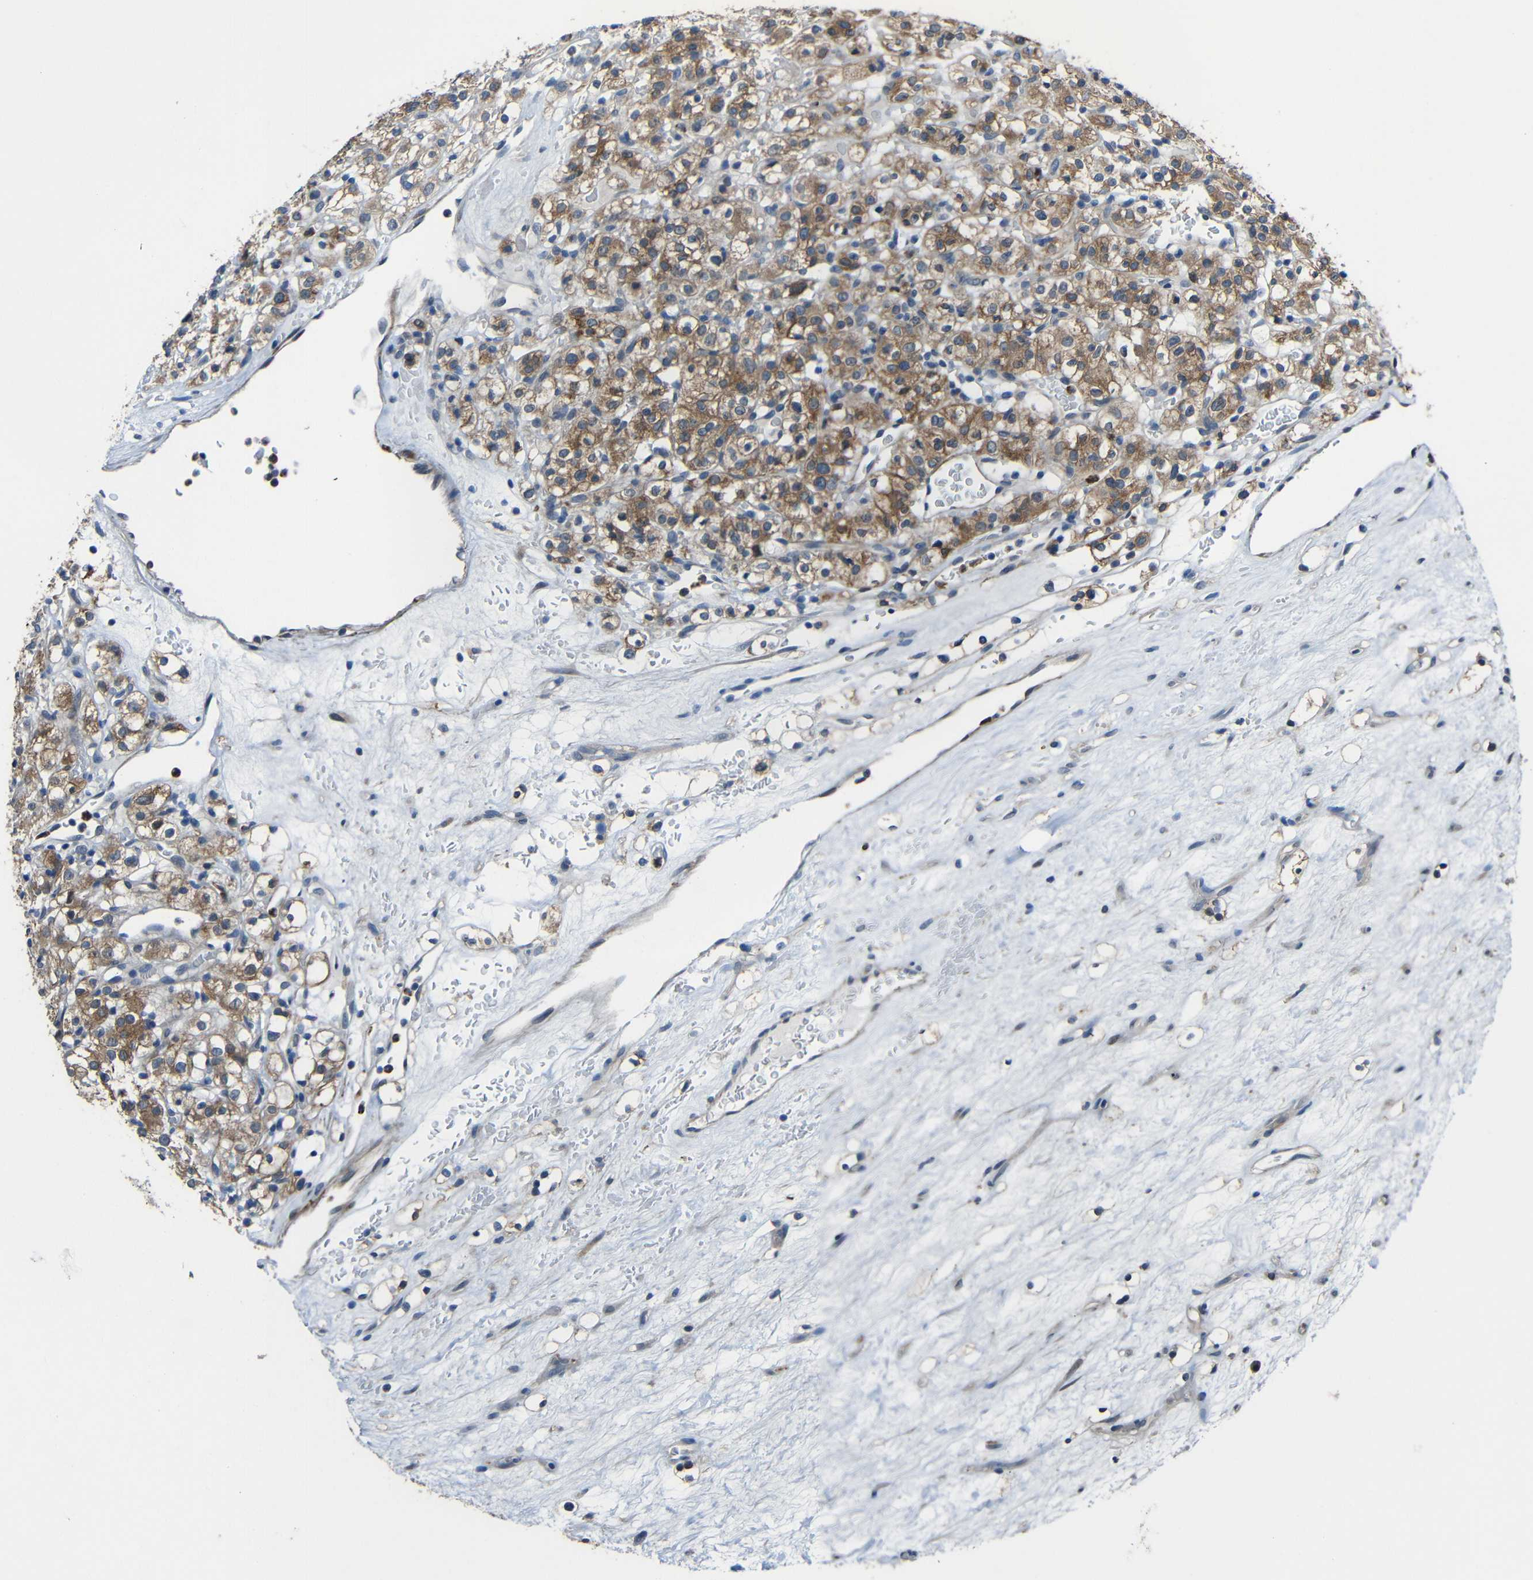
{"staining": {"intensity": "moderate", "quantity": ">75%", "location": "cytoplasmic/membranous"}, "tissue": "renal cancer", "cell_type": "Tumor cells", "image_type": "cancer", "snomed": [{"axis": "morphology", "description": "Normal tissue, NOS"}, {"axis": "morphology", "description": "Adenocarcinoma, NOS"}, {"axis": "topography", "description": "Kidney"}], "caption": "The image exhibits immunohistochemical staining of renal cancer. There is moderate cytoplasmic/membranous staining is appreciated in about >75% of tumor cells.", "gene": "STBD1", "patient": {"sex": "female", "age": 72}}